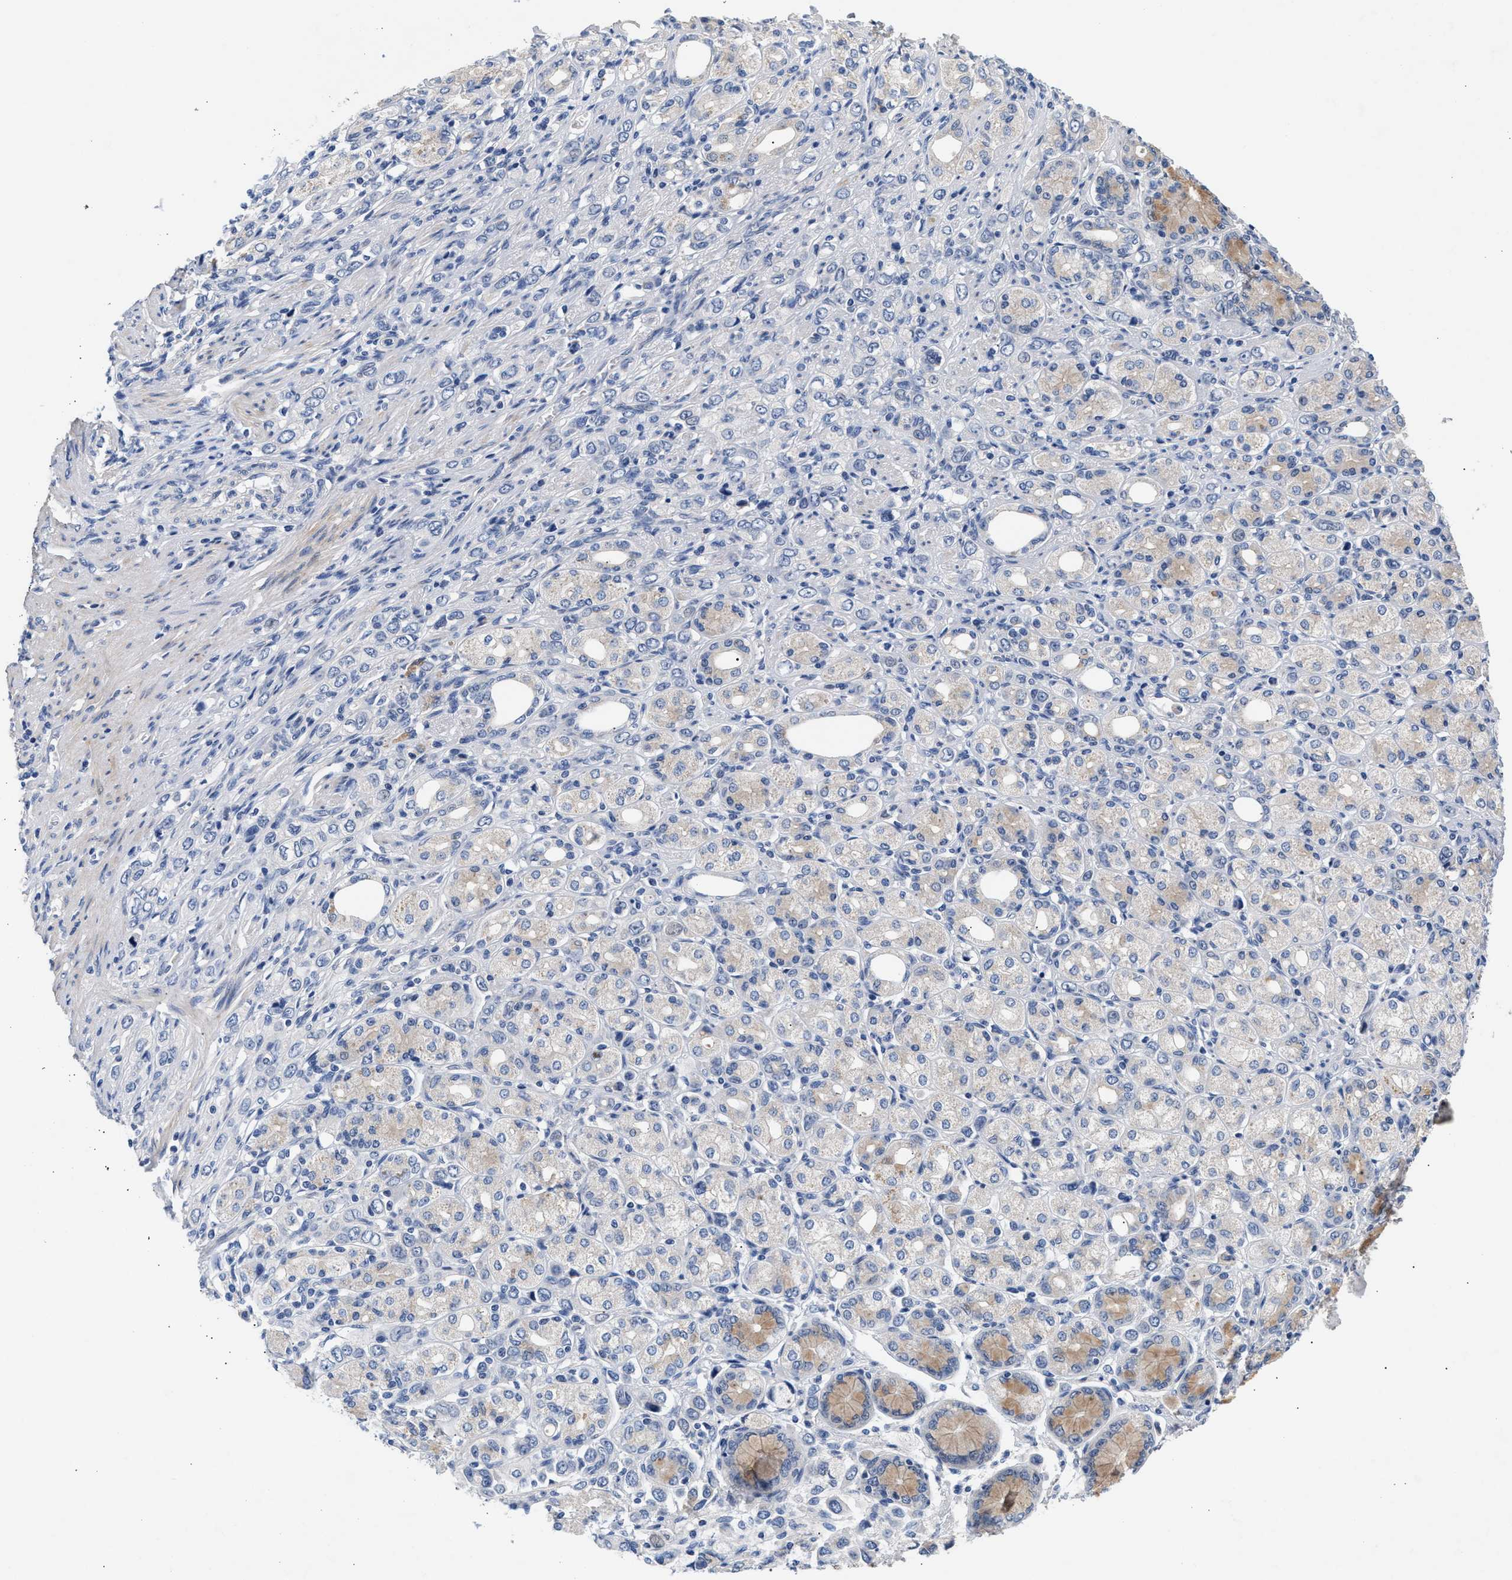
{"staining": {"intensity": "negative", "quantity": "none", "location": "none"}, "tissue": "stomach cancer", "cell_type": "Tumor cells", "image_type": "cancer", "snomed": [{"axis": "morphology", "description": "Adenocarcinoma, NOS"}, {"axis": "topography", "description": "Stomach"}], "caption": "Immunohistochemistry micrograph of human stomach cancer (adenocarcinoma) stained for a protein (brown), which reveals no expression in tumor cells.", "gene": "ACTL7B", "patient": {"sex": "female", "age": 65}}